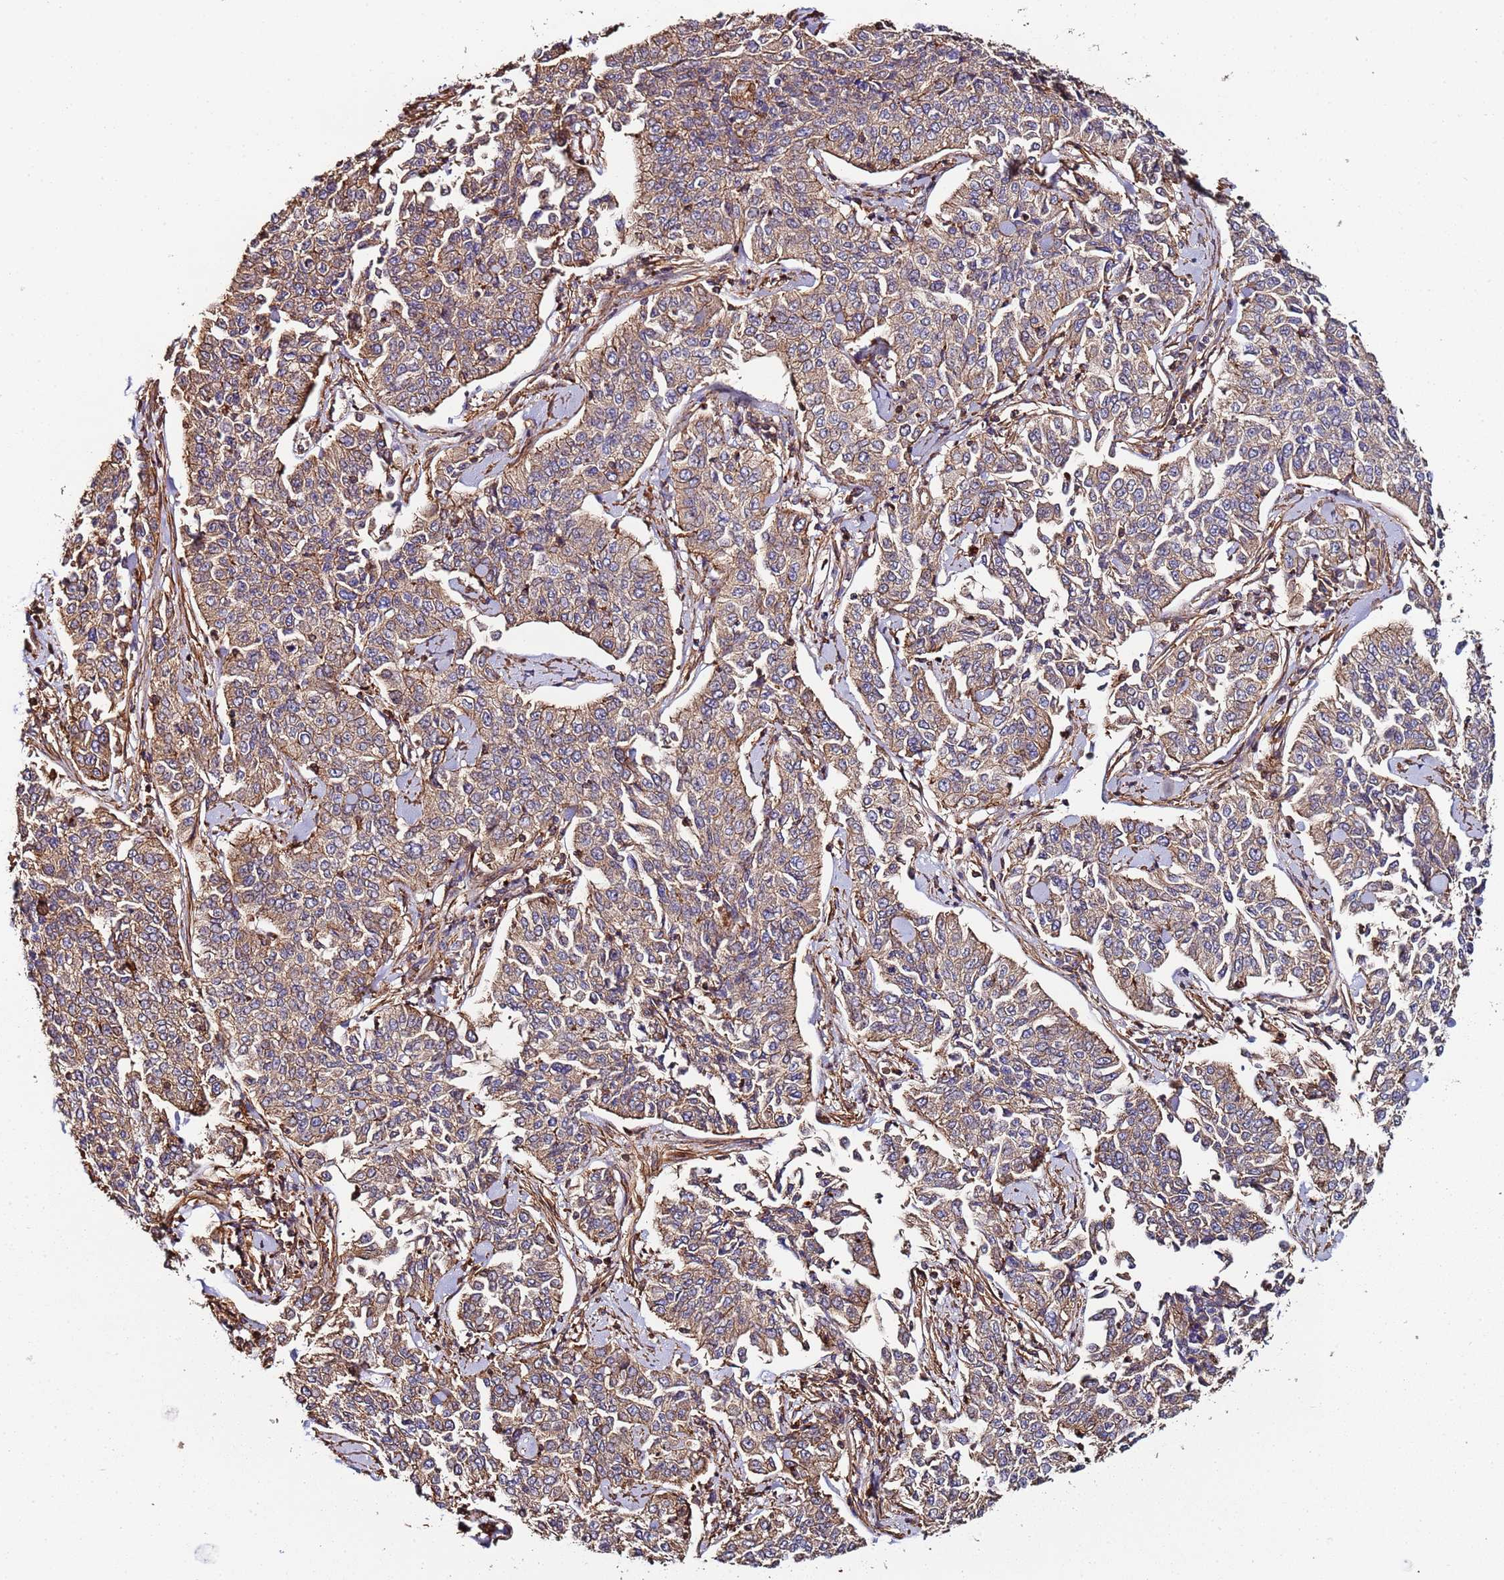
{"staining": {"intensity": "weak", "quantity": ">75%", "location": "cytoplasmic/membranous"}, "tissue": "cervical cancer", "cell_type": "Tumor cells", "image_type": "cancer", "snomed": [{"axis": "morphology", "description": "Squamous cell carcinoma, NOS"}, {"axis": "topography", "description": "Cervix"}], "caption": "DAB immunohistochemical staining of cervical cancer (squamous cell carcinoma) reveals weak cytoplasmic/membranous protein expression in approximately >75% of tumor cells.", "gene": "CYP2U1", "patient": {"sex": "female", "age": 35}}